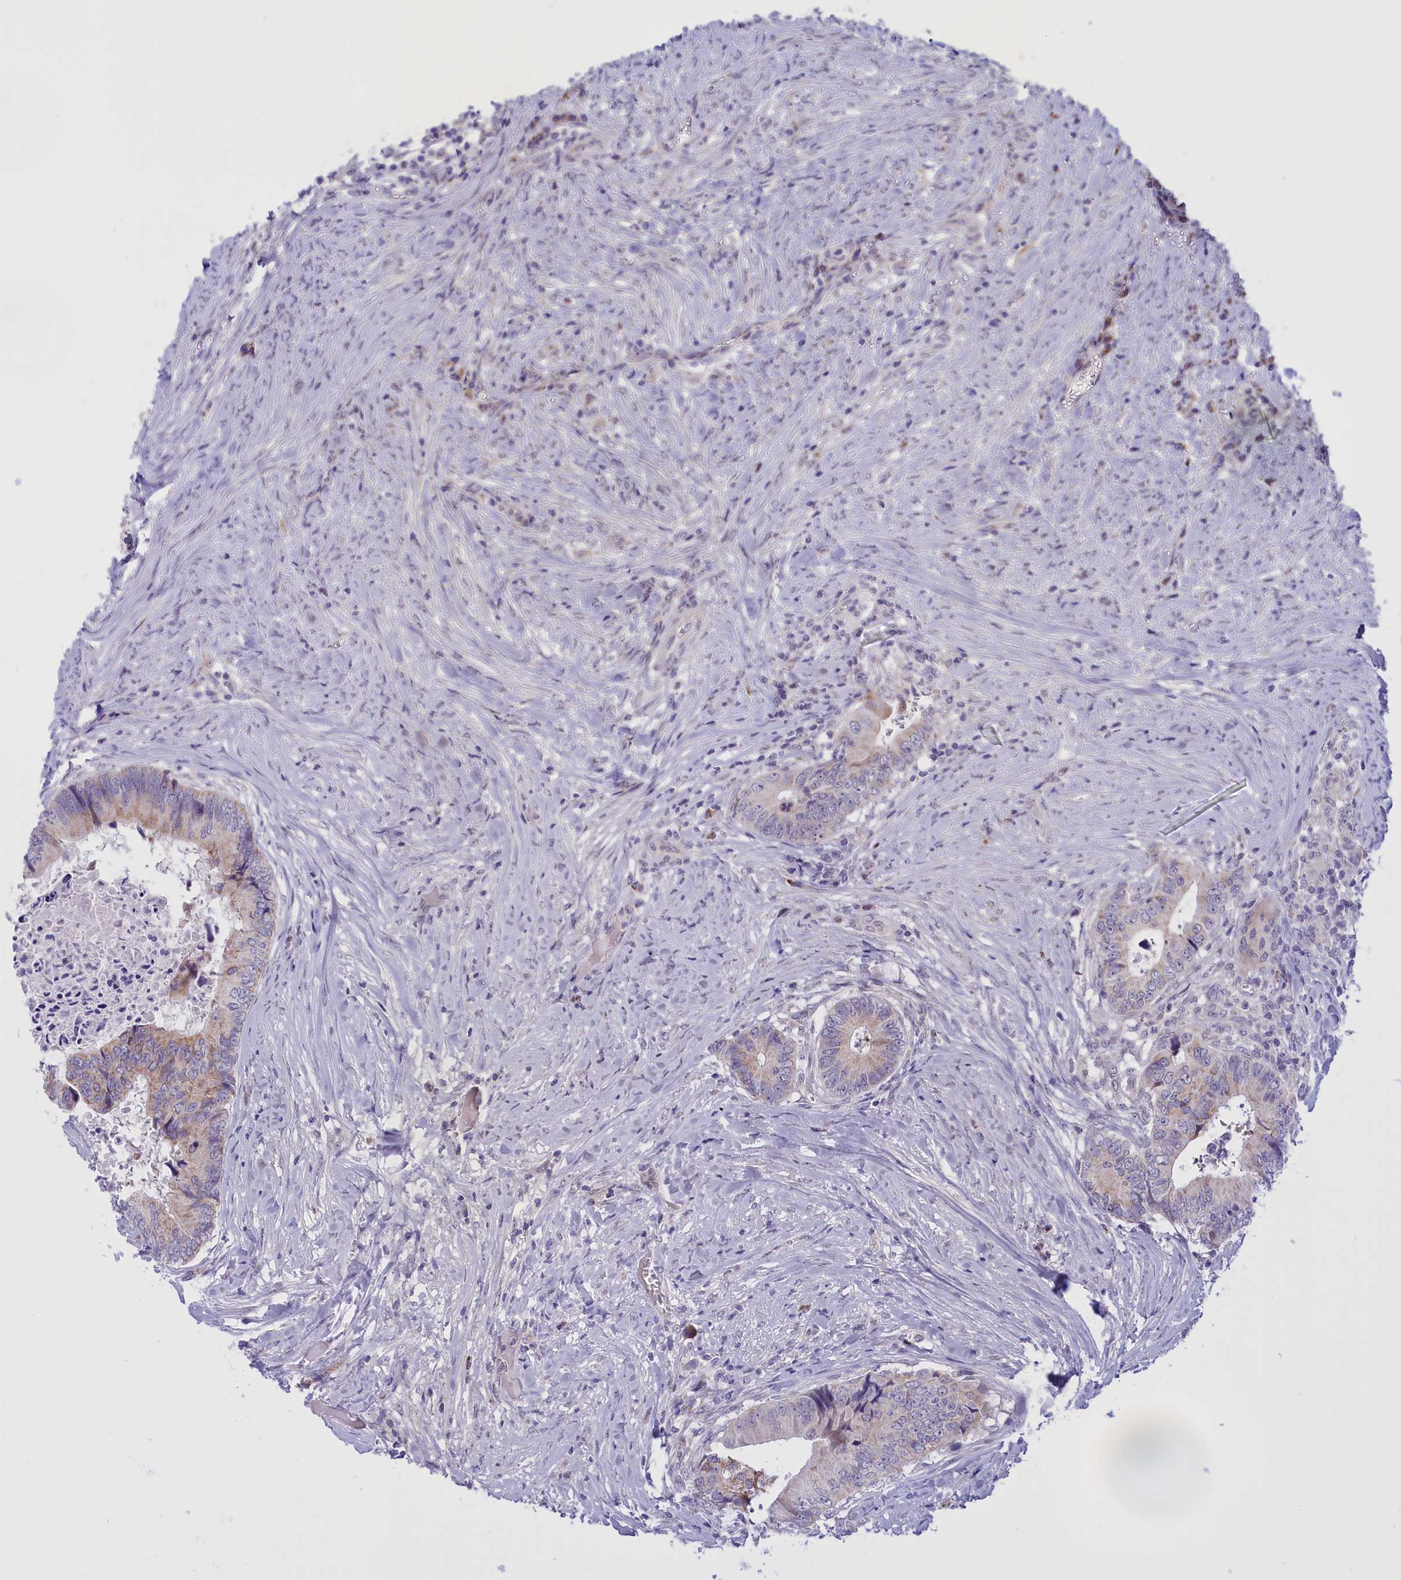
{"staining": {"intensity": "moderate", "quantity": "25%-75%", "location": "cytoplasmic/membranous"}, "tissue": "colorectal cancer", "cell_type": "Tumor cells", "image_type": "cancer", "snomed": [{"axis": "morphology", "description": "Adenocarcinoma, NOS"}, {"axis": "topography", "description": "Colon"}], "caption": "A brown stain highlights moderate cytoplasmic/membranous positivity of a protein in human colorectal cancer (adenocarcinoma) tumor cells.", "gene": "FAM149B1", "patient": {"sex": "male", "age": 85}}